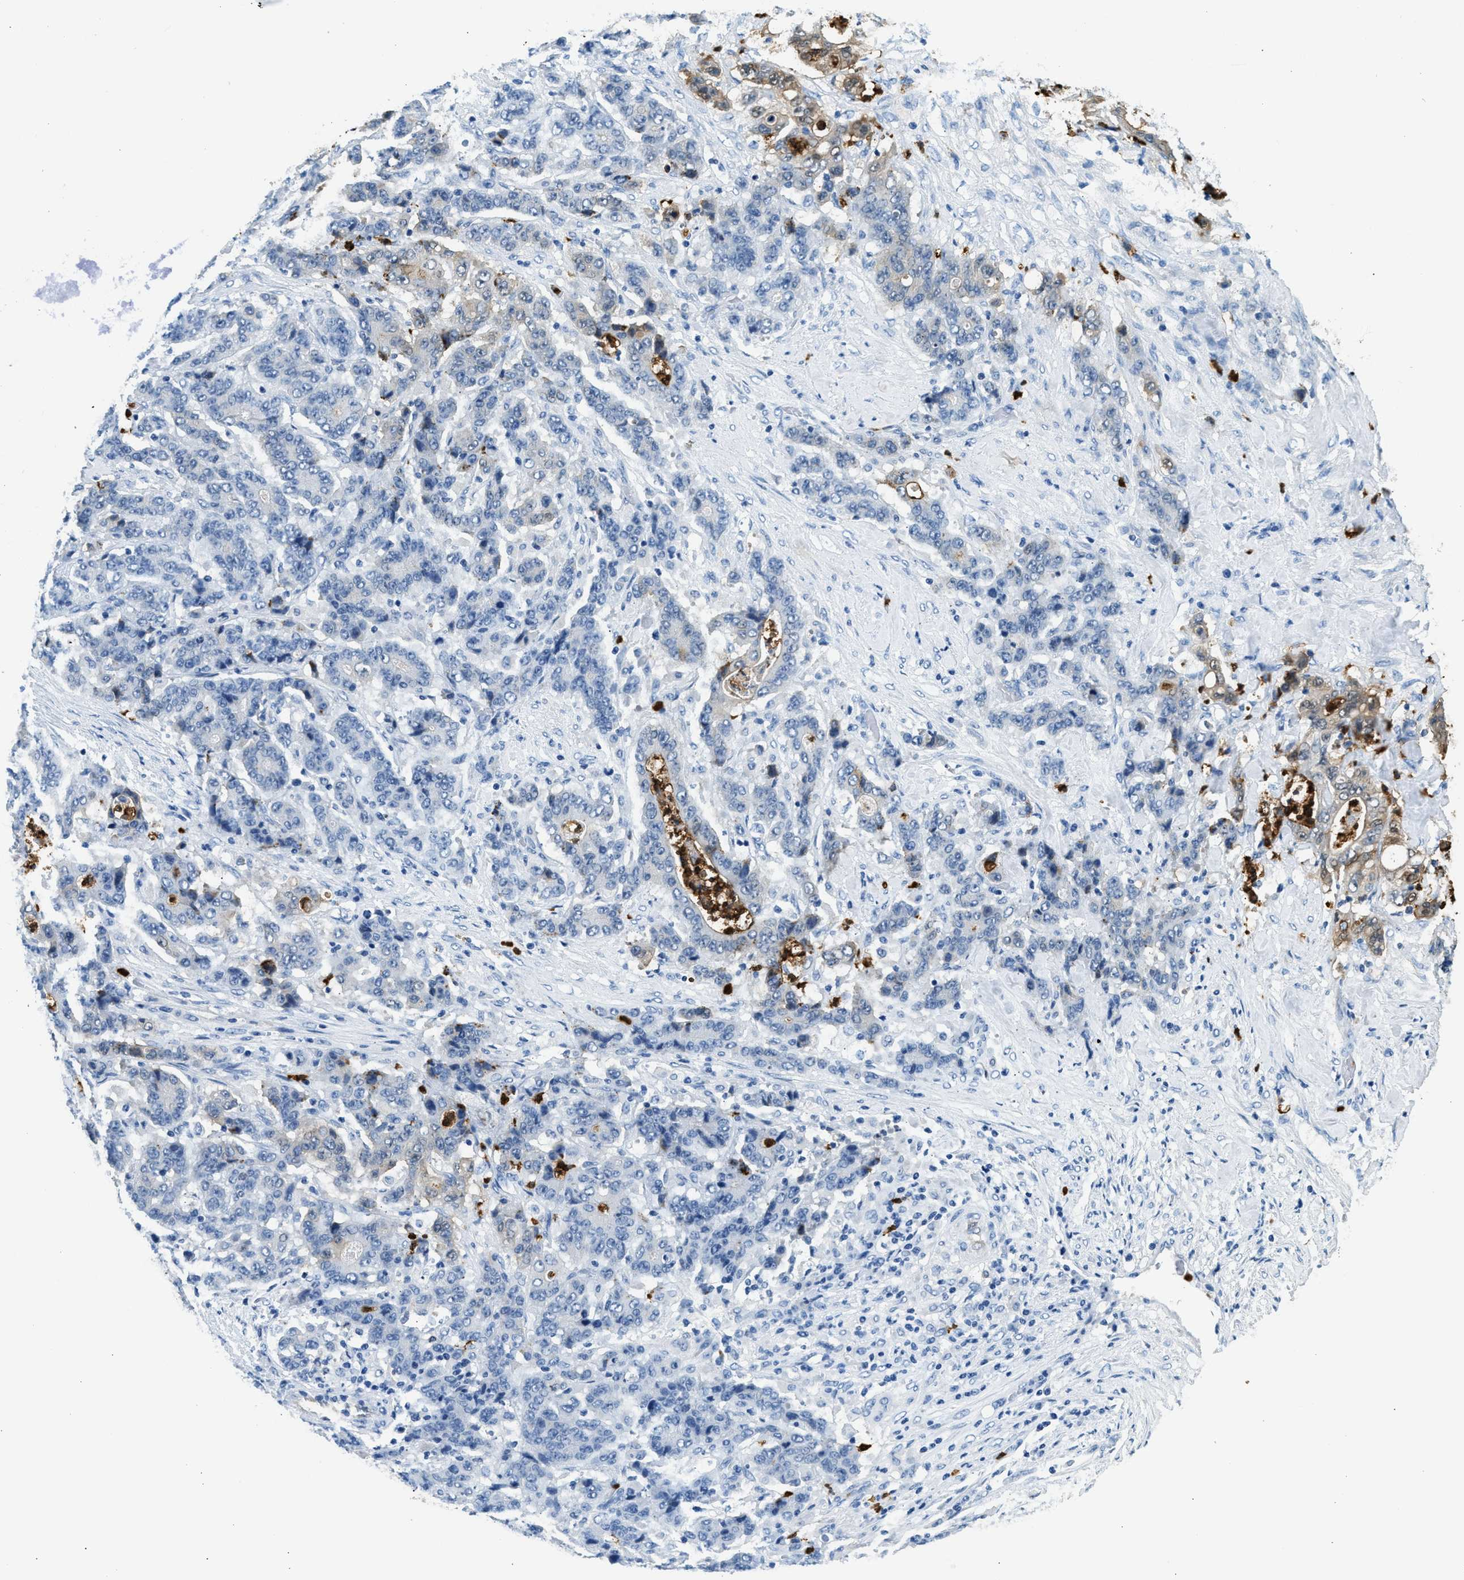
{"staining": {"intensity": "weak", "quantity": "<25%", "location": "cytoplasmic/membranous"}, "tissue": "stomach cancer", "cell_type": "Tumor cells", "image_type": "cancer", "snomed": [{"axis": "morphology", "description": "Adenocarcinoma, NOS"}, {"axis": "topography", "description": "Stomach"}], "caption": "Immunohistochemistry histopathology image of neoplastic tissue: adenocarcinoma (stomach) stained with DAB exhibits no significant protein positivity in tumor cells. (Stains: DAB (3,3'-diaminobenzidine) immunohistochemistry (IHC) with hematoxylin counter stain, Microscopy: brightfield microscopy at high magnification).", "gene": "ANXA3", "patient": {"sex": "female", "age": 73}}